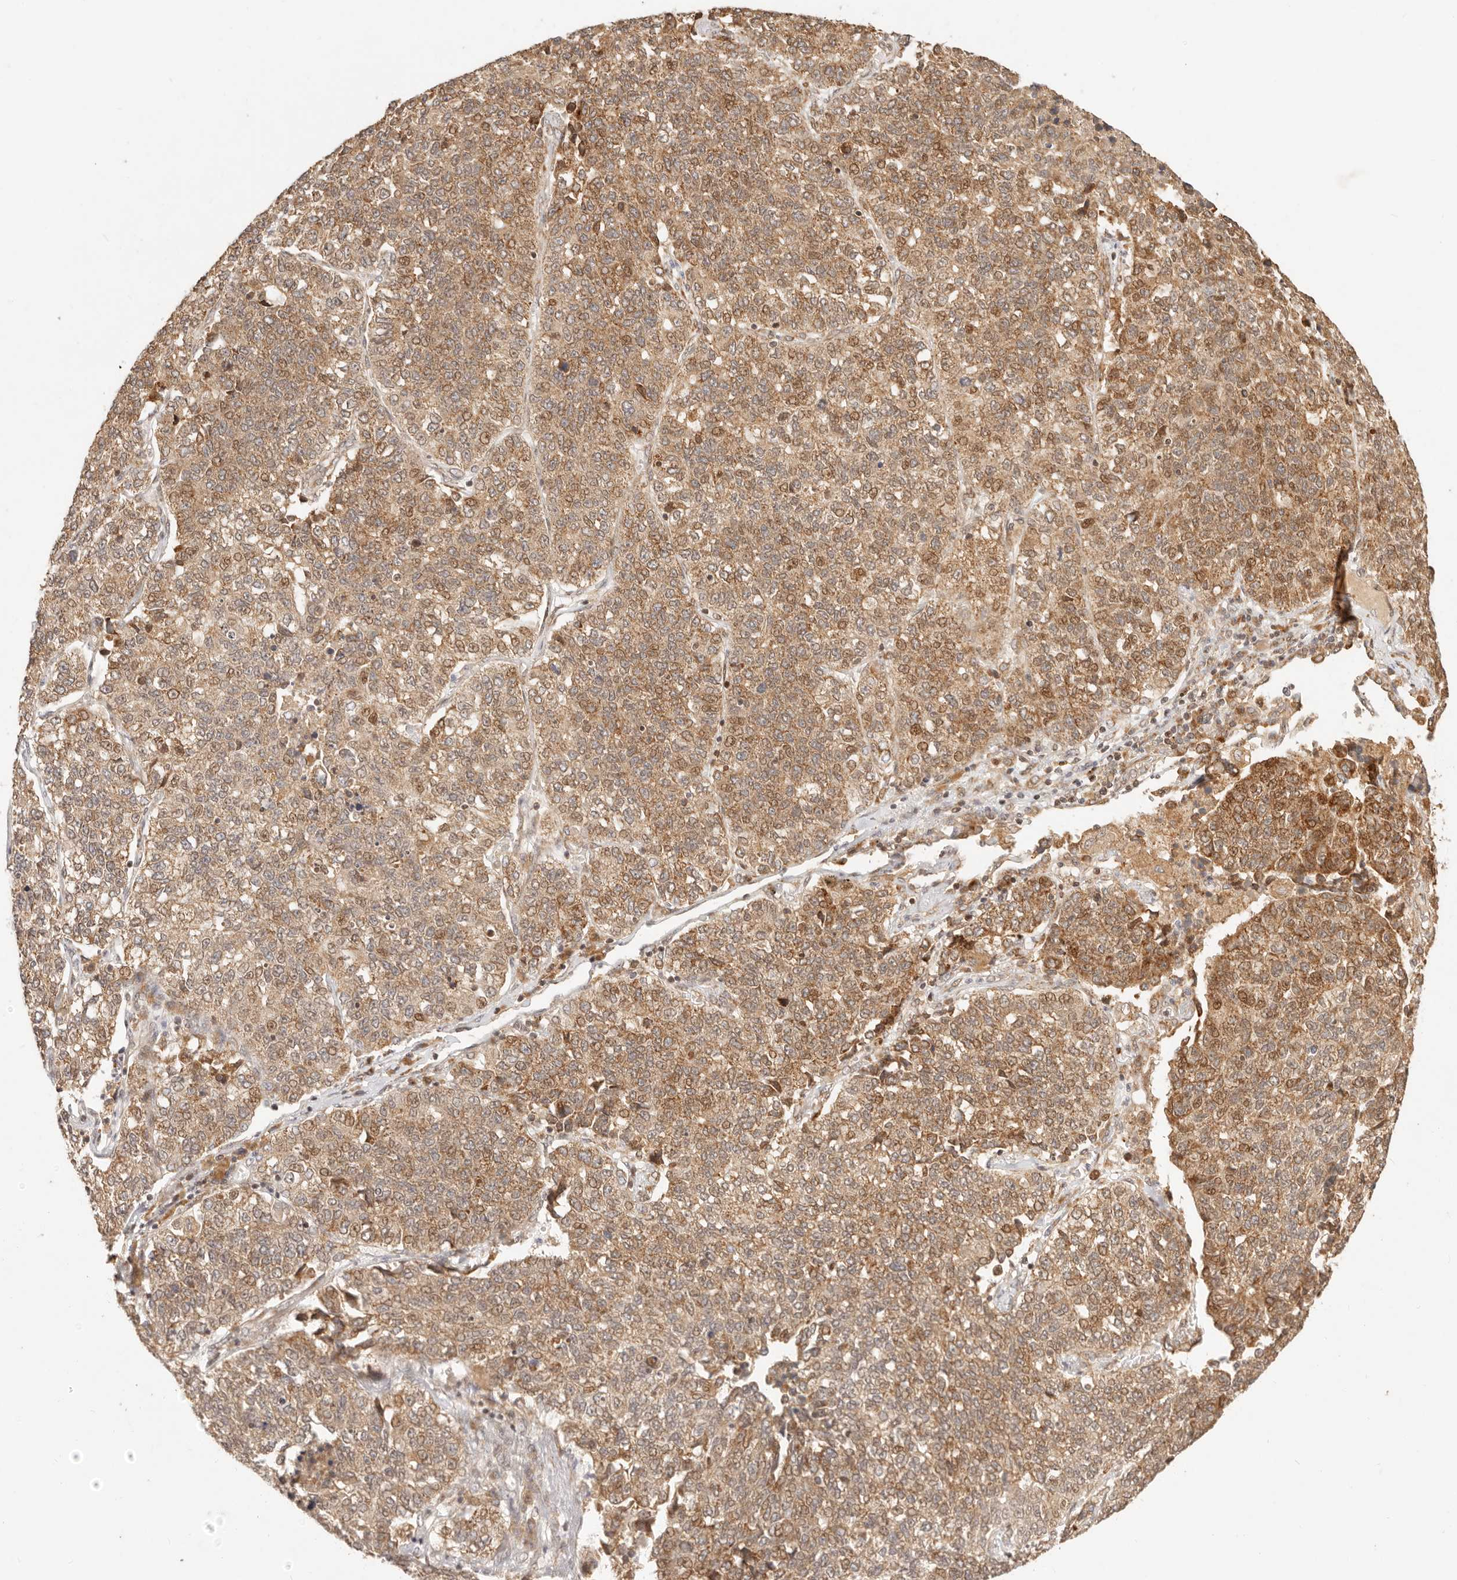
{"staining": {"intensity": "moderate", "quantity": ">75%", "location": "cytoplasmic/membranous,nuclear"}, "tissue": "lung cancer", "cell_type": "Tumor cells", "image_type": "cancer", "snomed": [{"axis": "morphology", "description": "Adenocarcinoma, NOS"}, {"axis": "topography", "description": "Lung"}], "caption": "Tumor cells demonstrate moderate cytoplasmic/membranous and nuclear staining in about >75% of cells in lung adenocarcinoma.", "gene": "TIMM17A", "patient": {"sex": "male", "age": 49}}